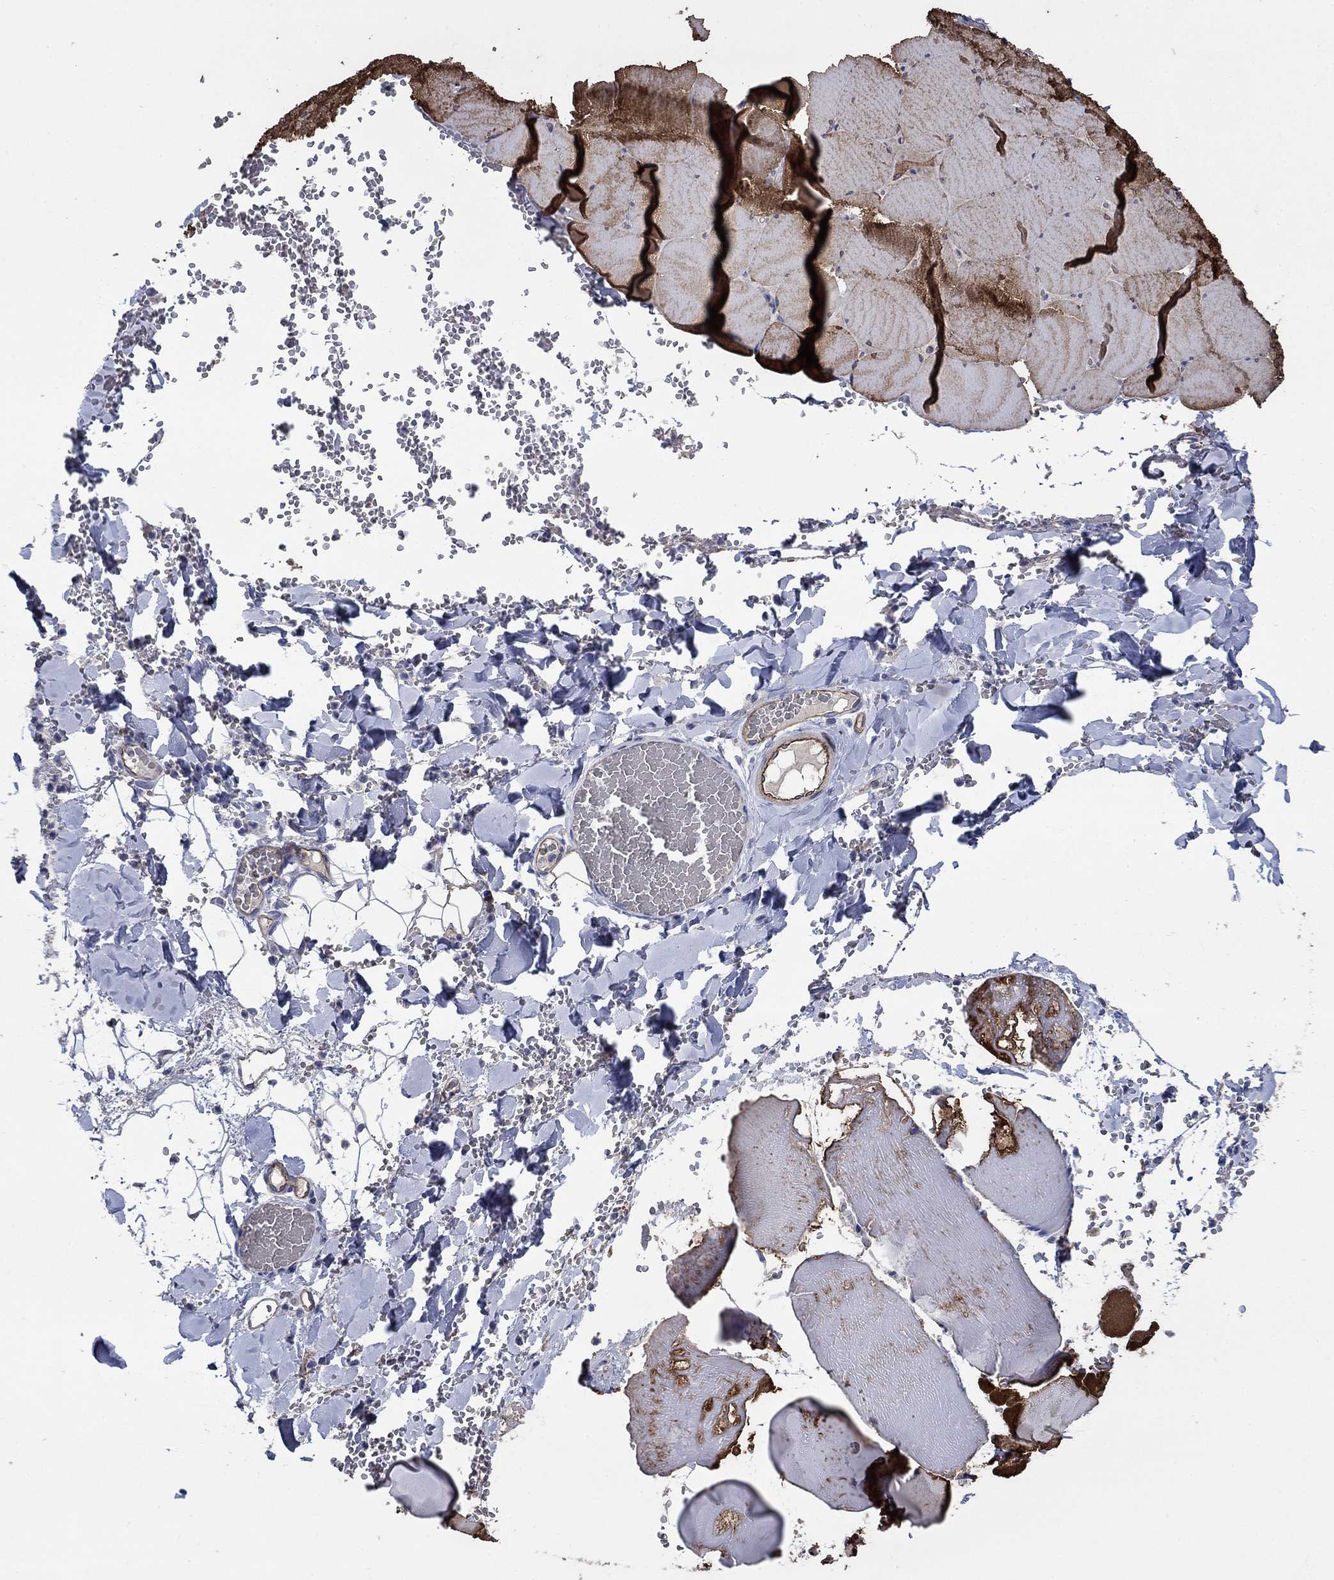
{"staining": {"intensity": "strong", "quantity": ">75%", "location": "cytoplasmic/membranous"}, "tissue": "skeletal muscle", "cell_type": "Myocytes", "image_type": "normal", "snomed": [{"axis": "morphology", "description": "Normal tissue, NOS"}, {"axis": "morphology", "description": "Malignant melanoma, Metastatic site"}, {"axis": "topography", "description": "Skeletal muscle"}], "caption": "Protein analysis of unremarkable skeletal muscle displays strong cytoplasmic/membranous expression in approximately >75% of myocytes. (DAB (3,3'-diaminobenzidine) IHC, brown staining for protein, blue staining for nuclei).", "gene": "FLNC", "patient": {"sex": "male", "age": 50}}